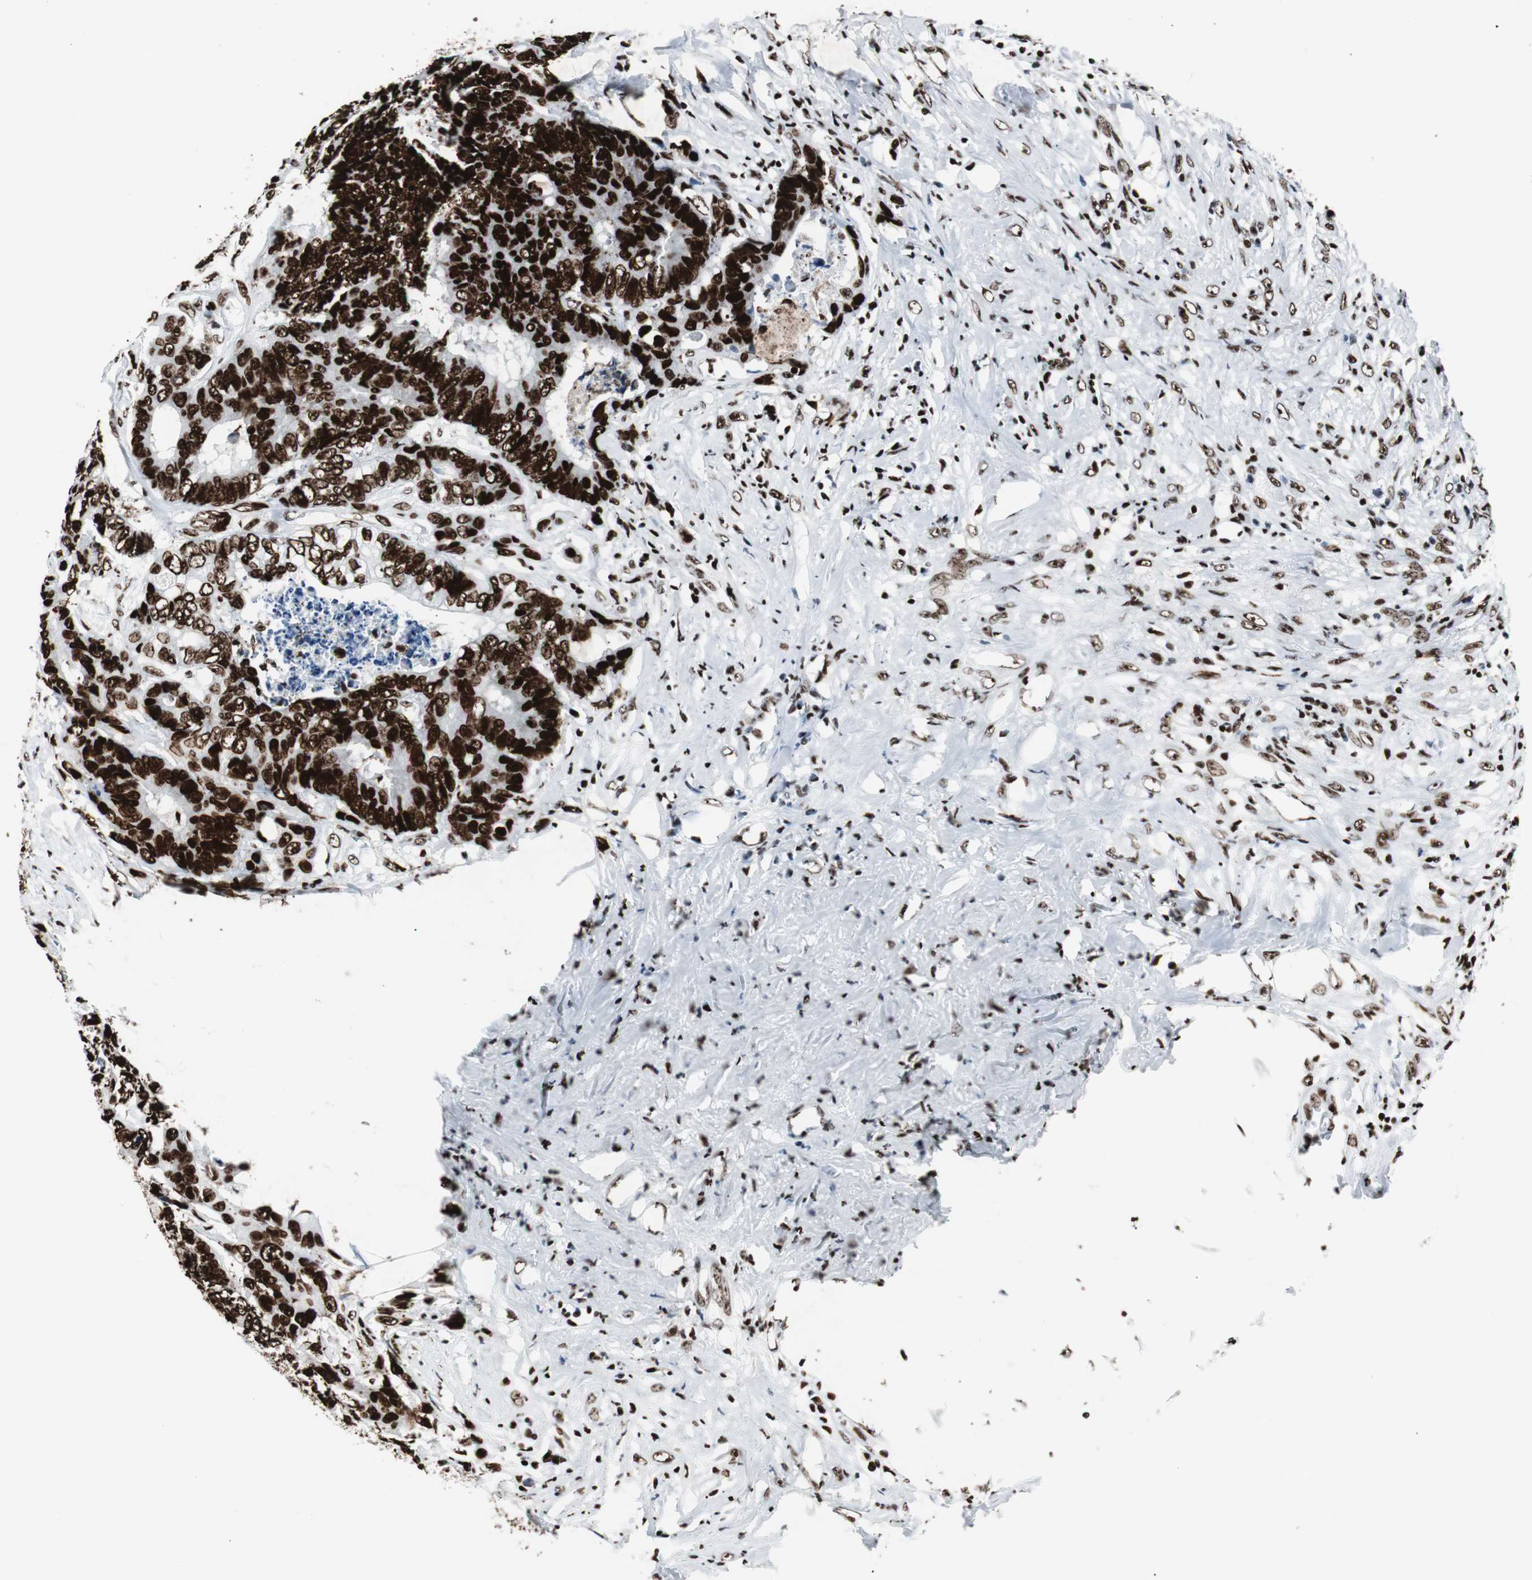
{"staining": {"intensity": "strong", "quantity": ">75%", "location": "nuclear"}, "tissue": "colorectal cancer", "cell_type": "Tumor cells", "image_type": "cancer", "snomed": [{"axis": "morphology", "description": "Adenocarcinoma, NOS"}, {"axis": "topography", "description": "Rectum"}], "caption": "The image shows a brown stain indicating the presence of a protein in the nuclear of tumor cells in adenocarcinoma (colorectal). Ihc stains the protein of interest in brown and the nuclei are stained blue.", "gene": "NCL", "patient": {"sex": "male", "age": 55}}